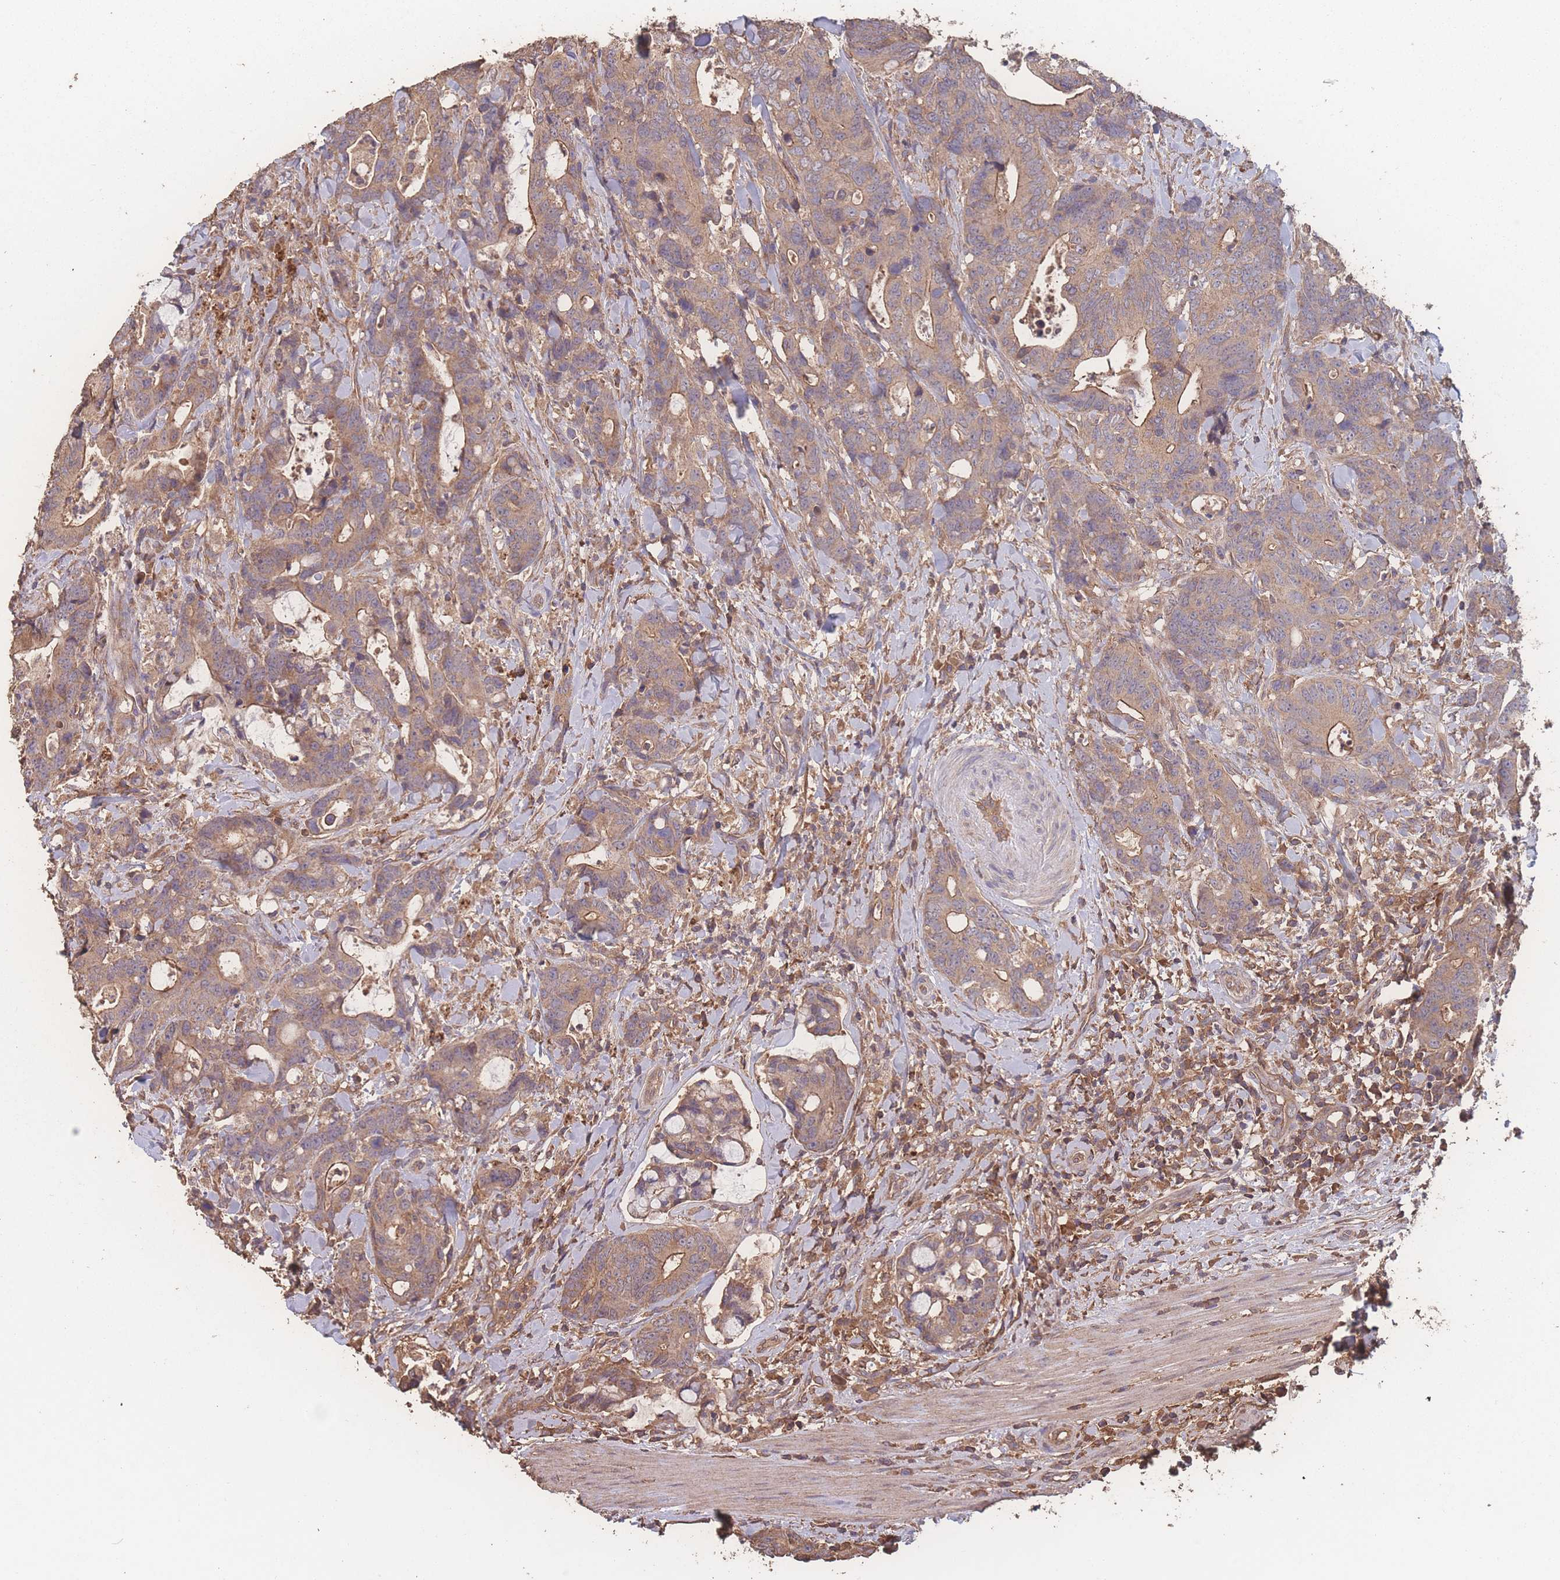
{"staining": {"intensity": "moderate", "quantity": ">75%", "location": "cytoplasmic/membranous"}, "tissue": "colorectal cancer", "cell_type": "Tumor cells", "image_type": "cancer", "snomed": [{"axis": "morphology", "description": "Adenocarcinoma, NOS"}, {"axis": "topography", "description": "Colon"}], "caption": "A micrograph of adenocarcinoma (colorectal) stained for a protein displays moderate cytoplasmic/membranous brown staining in tumor cells.", "gene": "ATXN10", "patient": {"sex": "female", "age": 82}}